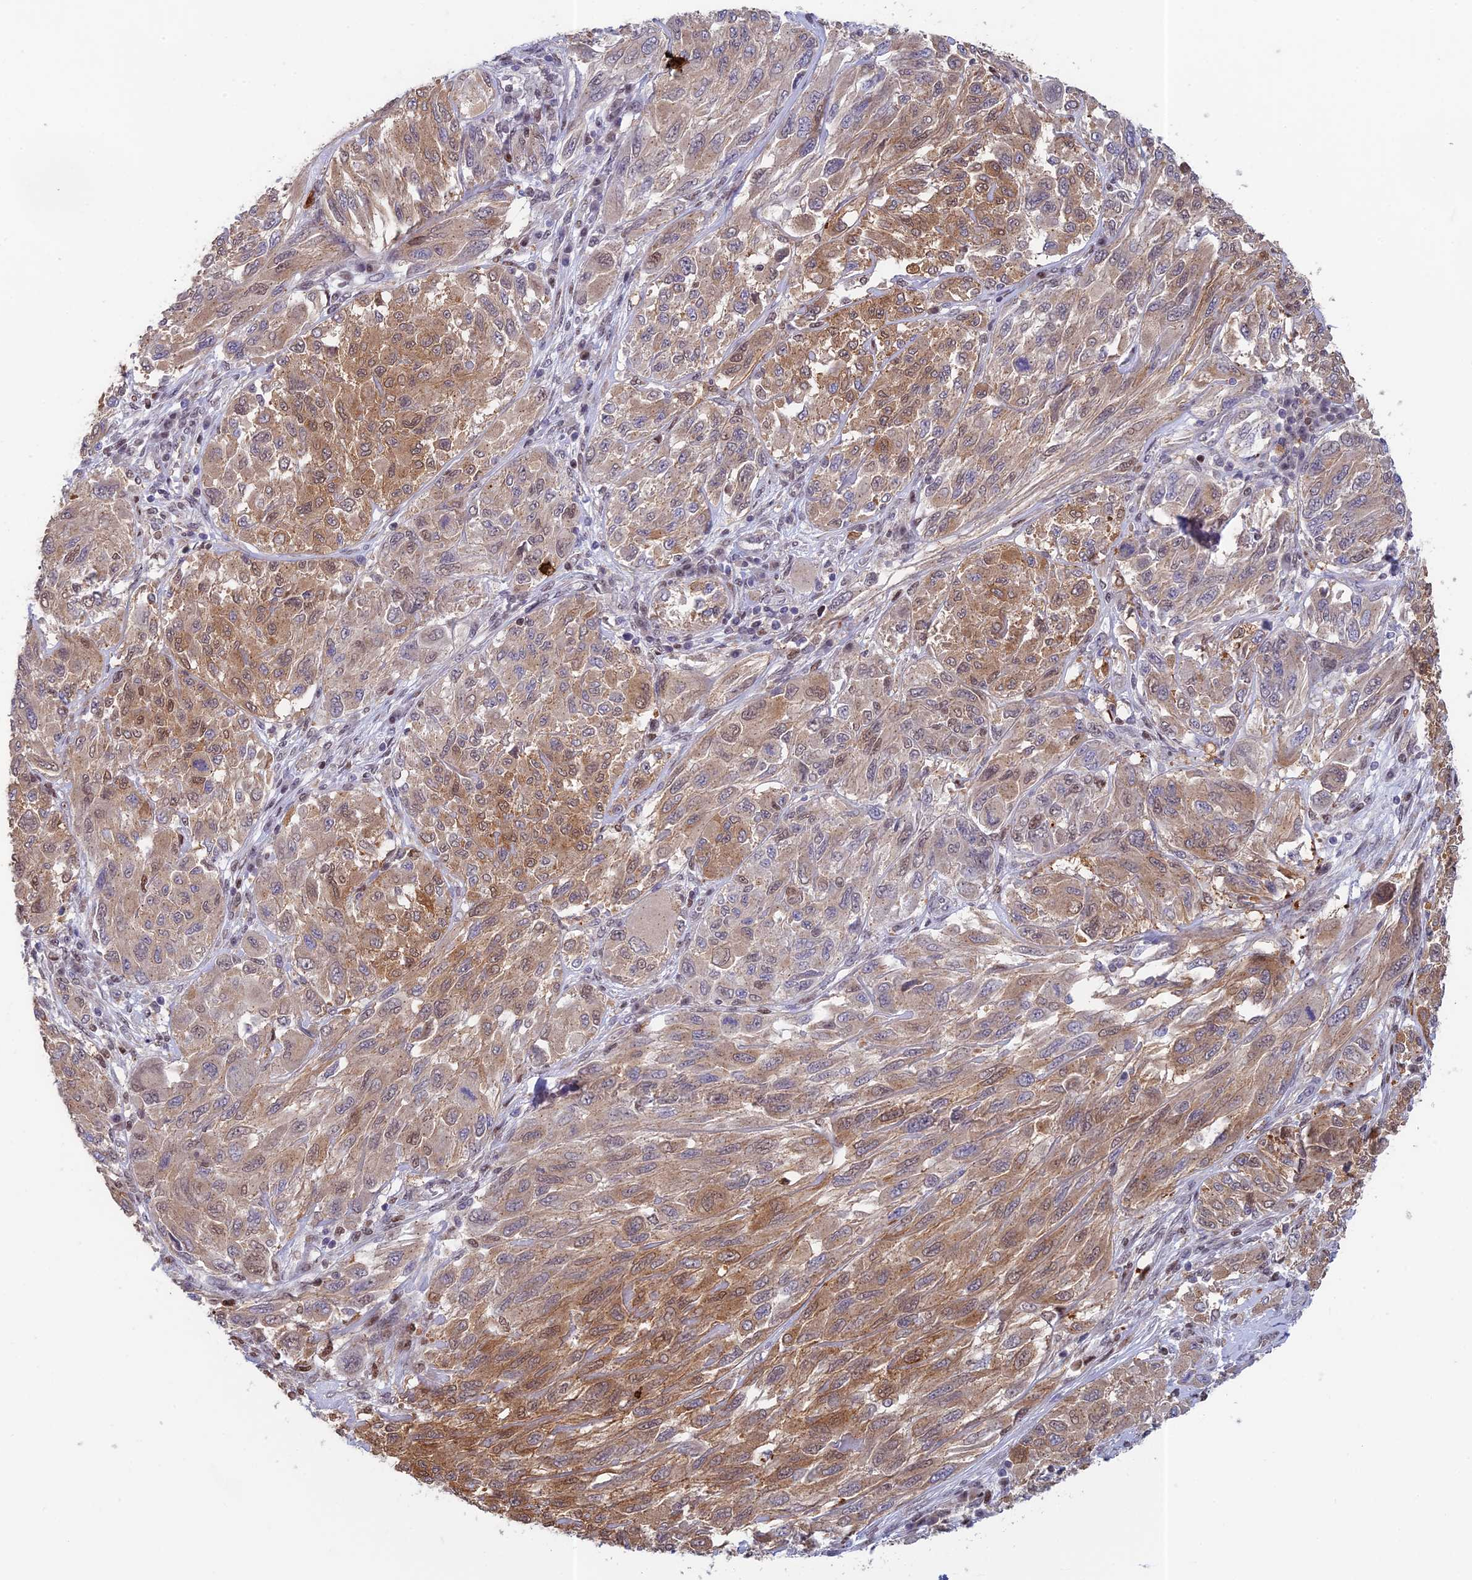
{"staining": {"intensity": "moderate", "quantity": ">75%", "location": "cytoplasmic/membranous"}, "tissue": "melanoma", "cell_type": "Tumor cells", "image_type": "cancer", "snomed": [{"axis": "morphology", "description": "Malignant melanoma, NOS"}, {"axis": "topography", "description": "Skin"}], "caption": "Malignant melanoma stained with a protein marker displays moderate staining in tumor cells.", "gene": "MRPL17", "patient": {"sex": "female", "age": 91}}